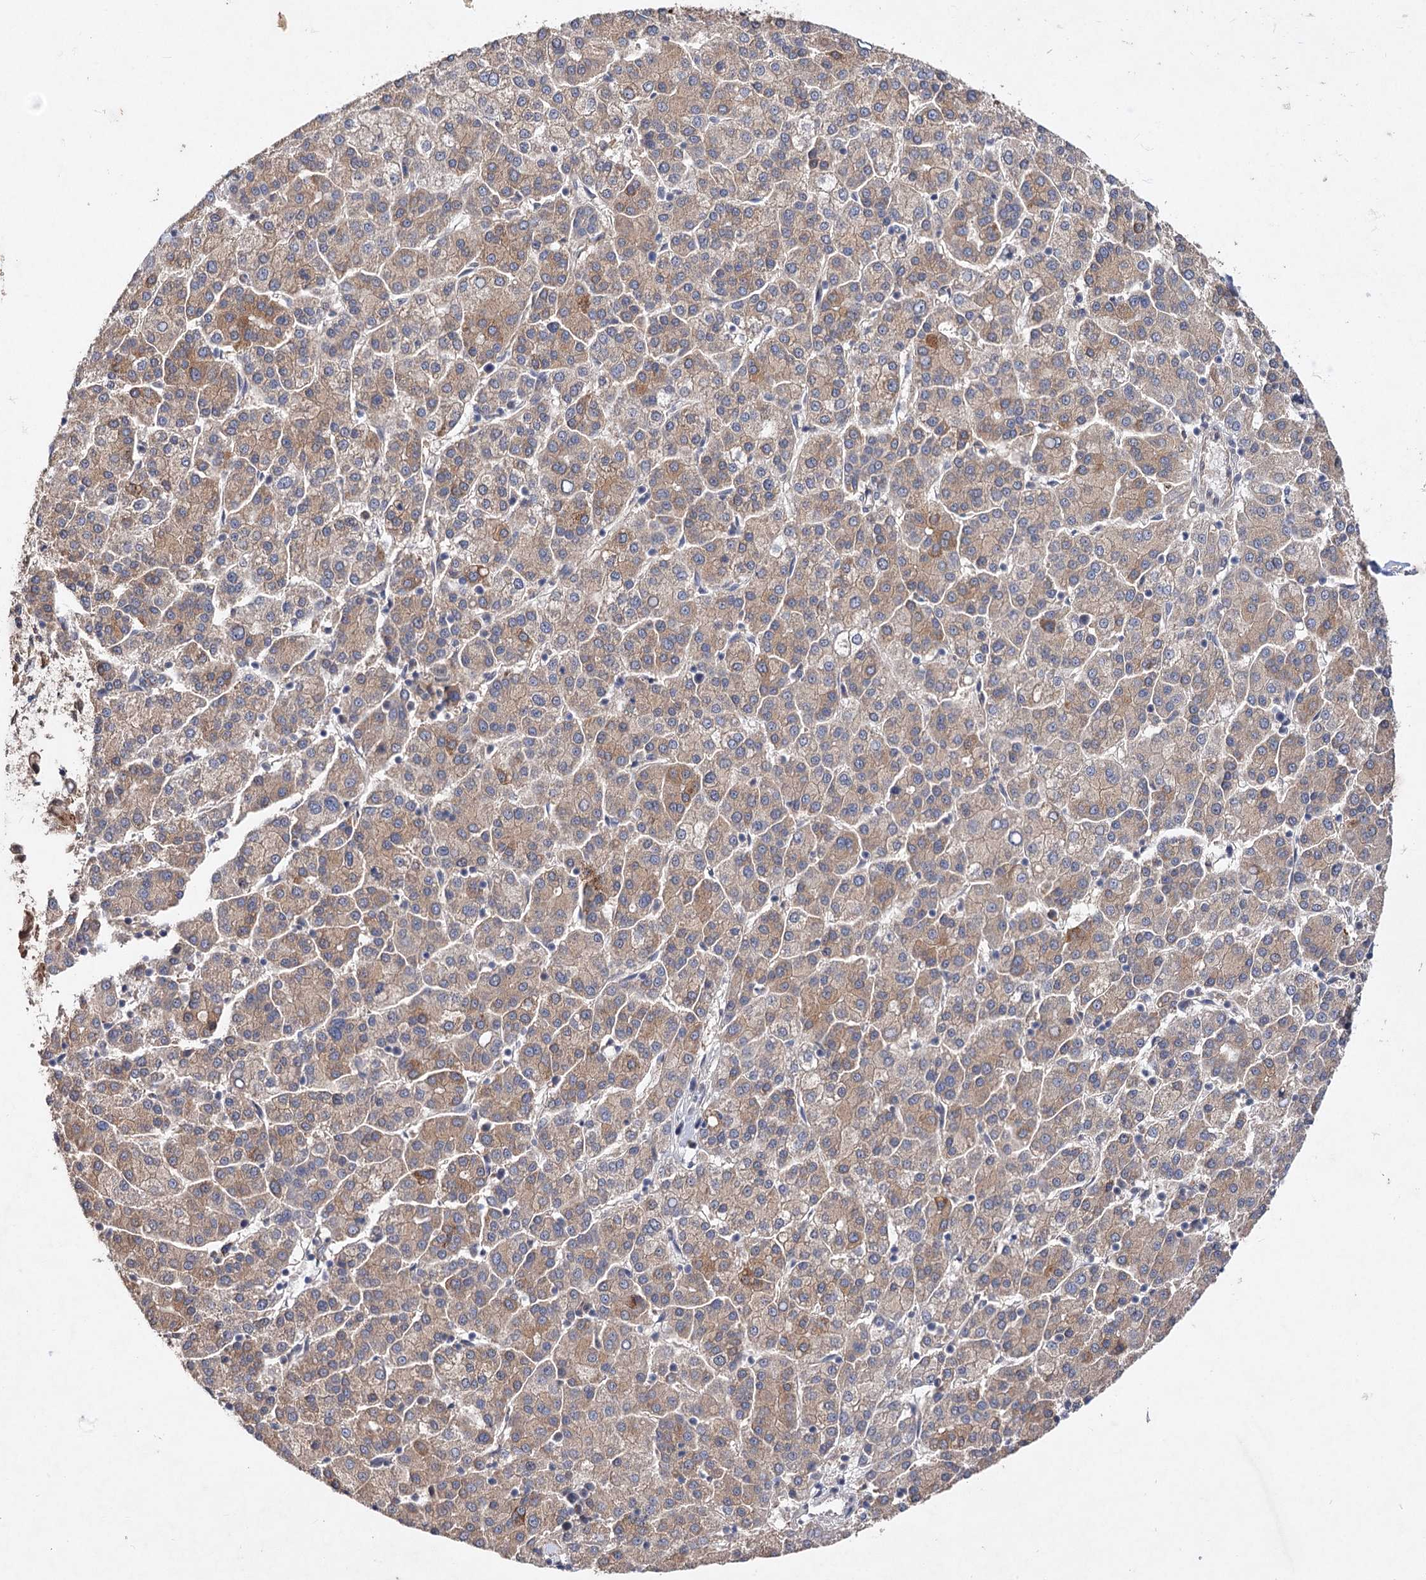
{"staining": {"intensity": "moderate", "quantity": ">75%", "location": "cytoplasmic/membranous"}, "tissue": "liver cancer", "cell_type": "Tumor cells", "image_type": "cancer", "snomed": [{"axis": "morphology", "description": "Carcinoma, Hepatocellular, NOS"}, {"axis": "topography", "description": "Liver"}], "caption": "Protein expression analysis of liver cancer (hepatocellular carcinoma) shows moderate cytoplasmic/membranous positivity in about >75% of tumor cells.", "gene": "NUDCD2", "patient": {"sex": "female", "age": 58}}